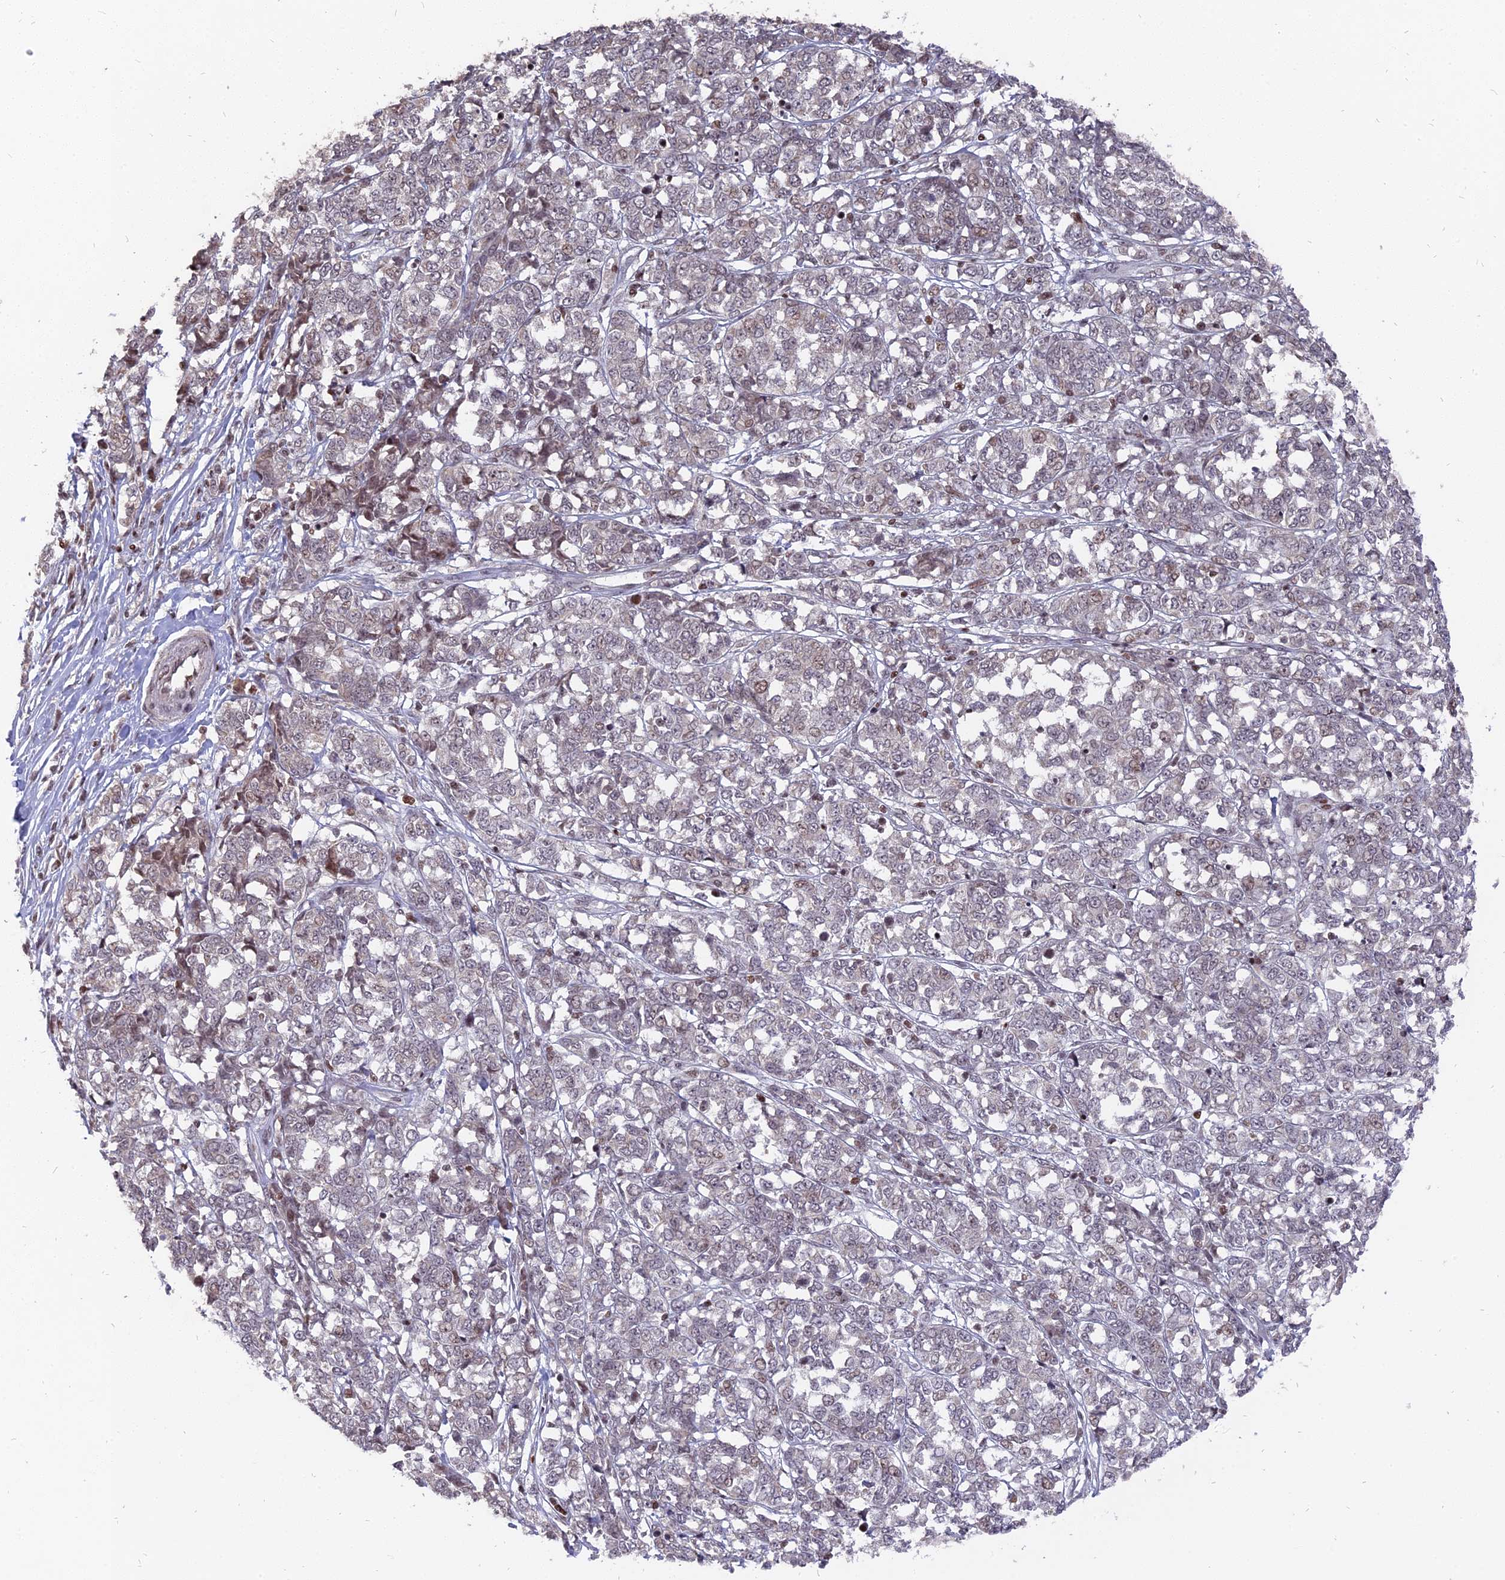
{"staining": {"intensity": "negative", "quantity": "none", "location": "none"}, "tissue": "melanoma", "cell_type": "Tumor cells", "image_type": "cancer", "snomed": [{"axis": "morphology", "description": "Malignant melanoma, NOS"}, {"axis": "topography", "description": "Skin"}], "caption": "Photomicrograph shows no significant protein expression in tumor cells of malignant melanoma.", "gene": "NR1H3", "patient": {"sex": "female", "age": 72}}